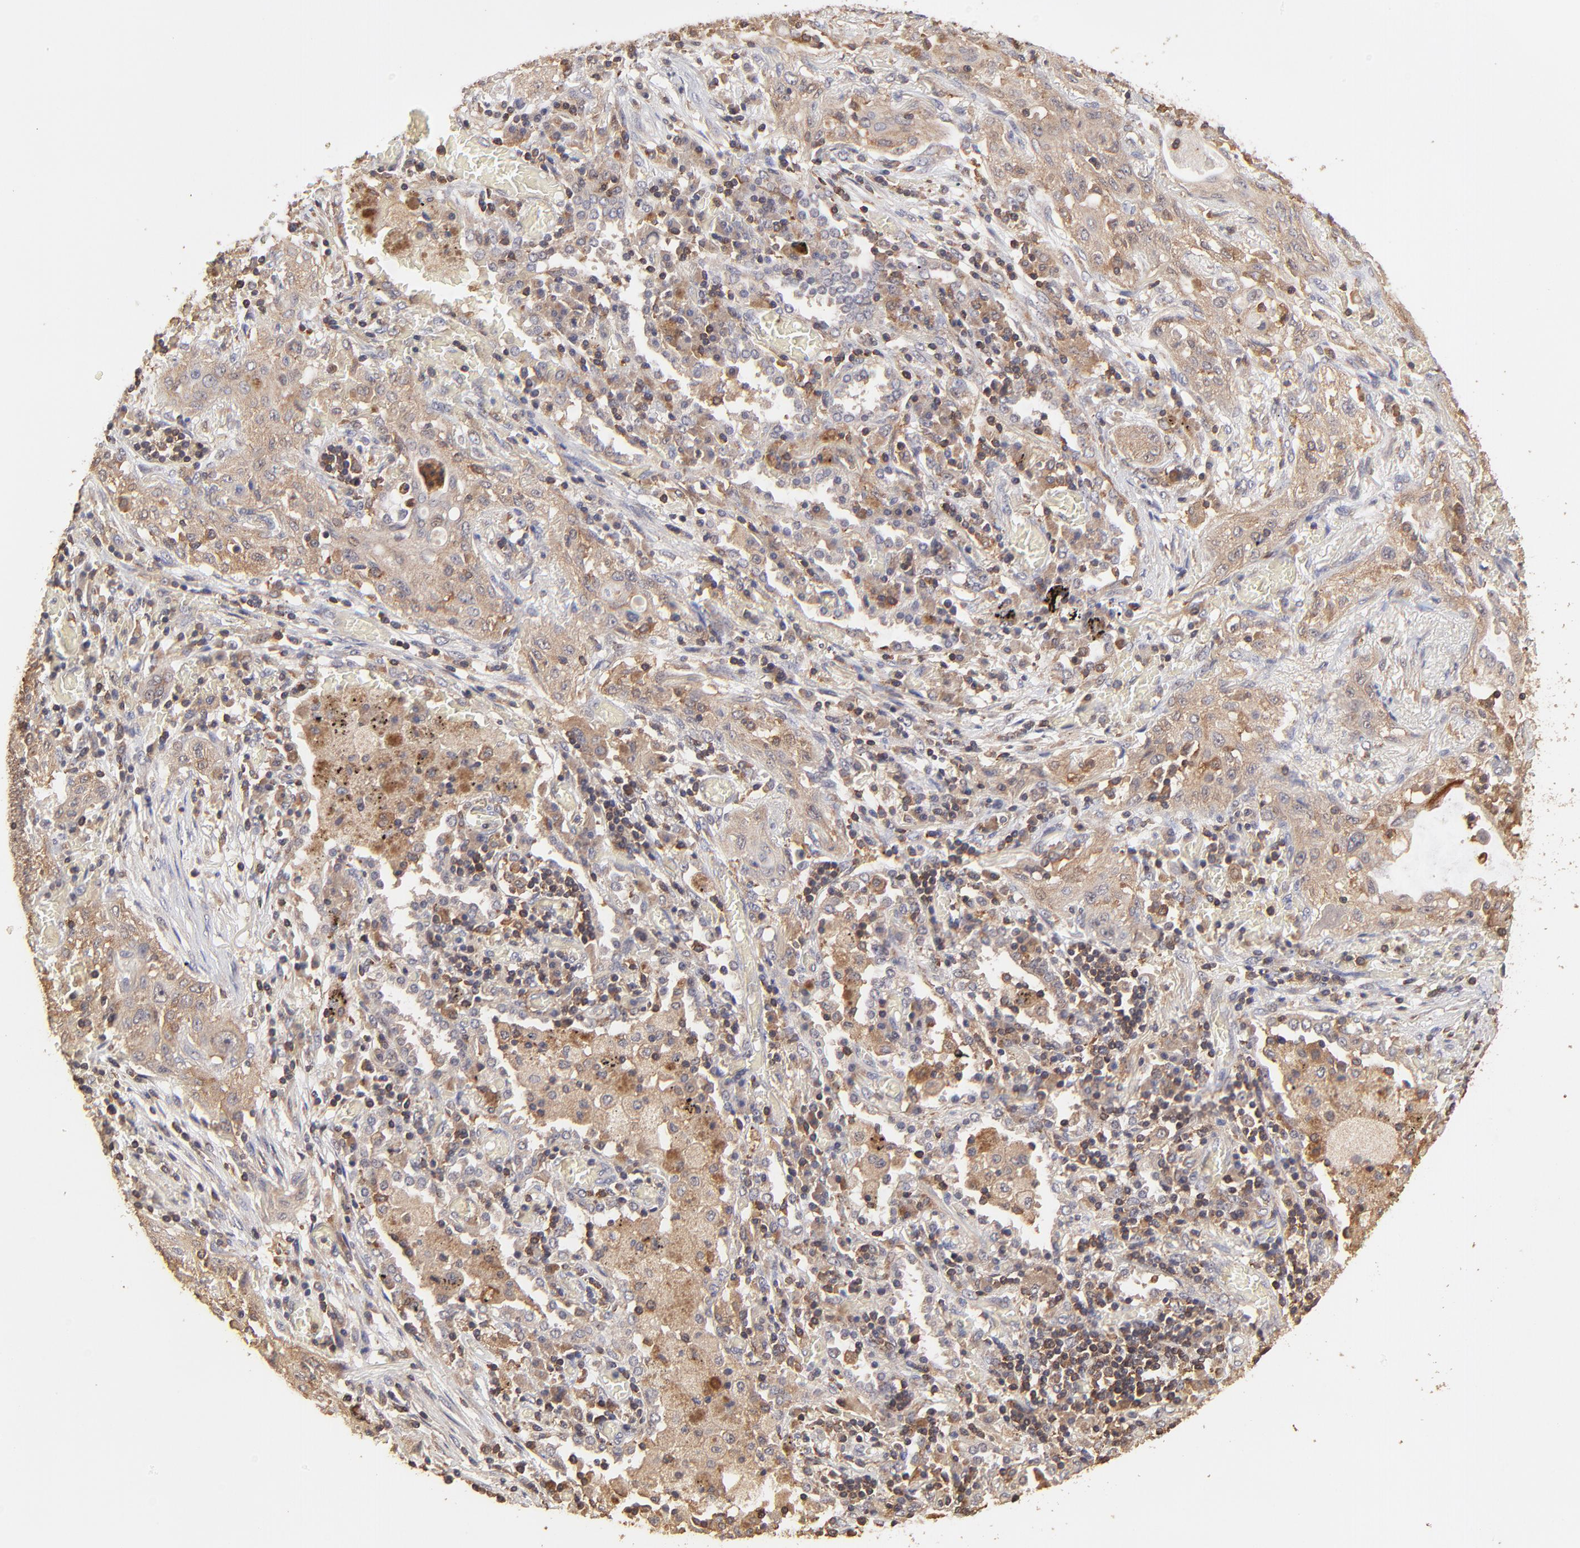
{"staining": {"intensity": "moderate", "quantity": ">75%", "location": "cytoplasmic/membranous"}, "tissue": "lung cancer", "cell_type": "Tumor cells", "image_type": "cancer", "snomed": [{"axis": "morphology", "description": "Squamous cell carcinoma, NOS"}, {"axis": "topography", "description": "Lung"}], "caption": "This image demonstrates immunohistochemistry staining of human squamous cell carcinoma (lung), with medium moderate cytoplasmic/membranous staining in about >75% of tumor cells.", "gene": "STON2", "patient": {"sex": "female", "age": 47}}